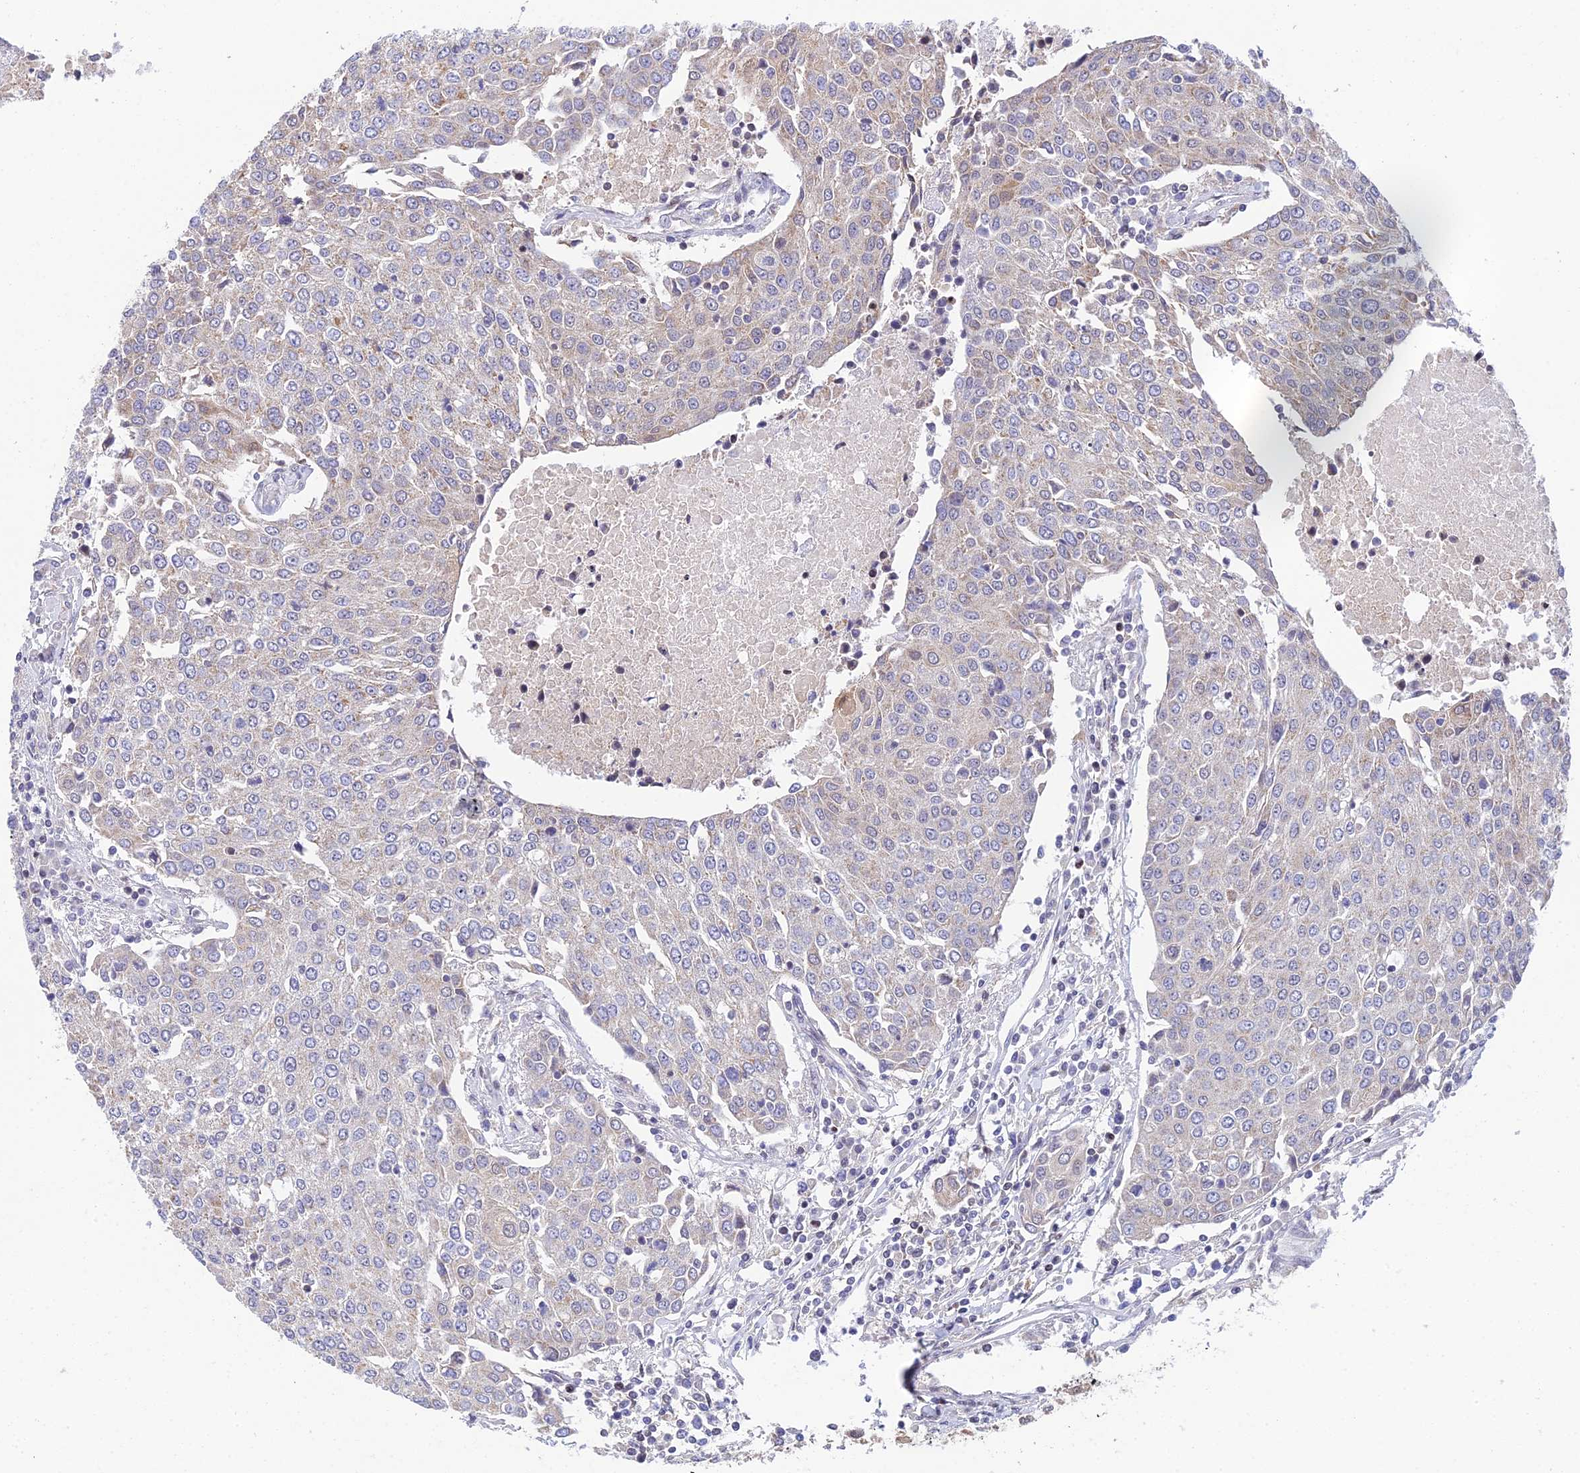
{"staining": {"intensity": "negative", "quantity": "none", "location": "none"}, "tissue": "urothelial cancer", "cell_type": "Tumor cells", "image_type": "cancer", "snomed": [{"axis": "morphology", "description": "Urothelial carcinoma, High grade"}, {"axis": "topography", "description": "Urinary bladder"}], "caption": "Immunohistochemistry (IHC) of urothelial cancer exhibits no staining in tumor cells. Brightfield microscopy of immunohistochemistry stained with DAB (brown) and hematoxylin (blue), captured at high magnification.", "gene": "ELOA2", "patient": {"sex": "female", "age": 85}}